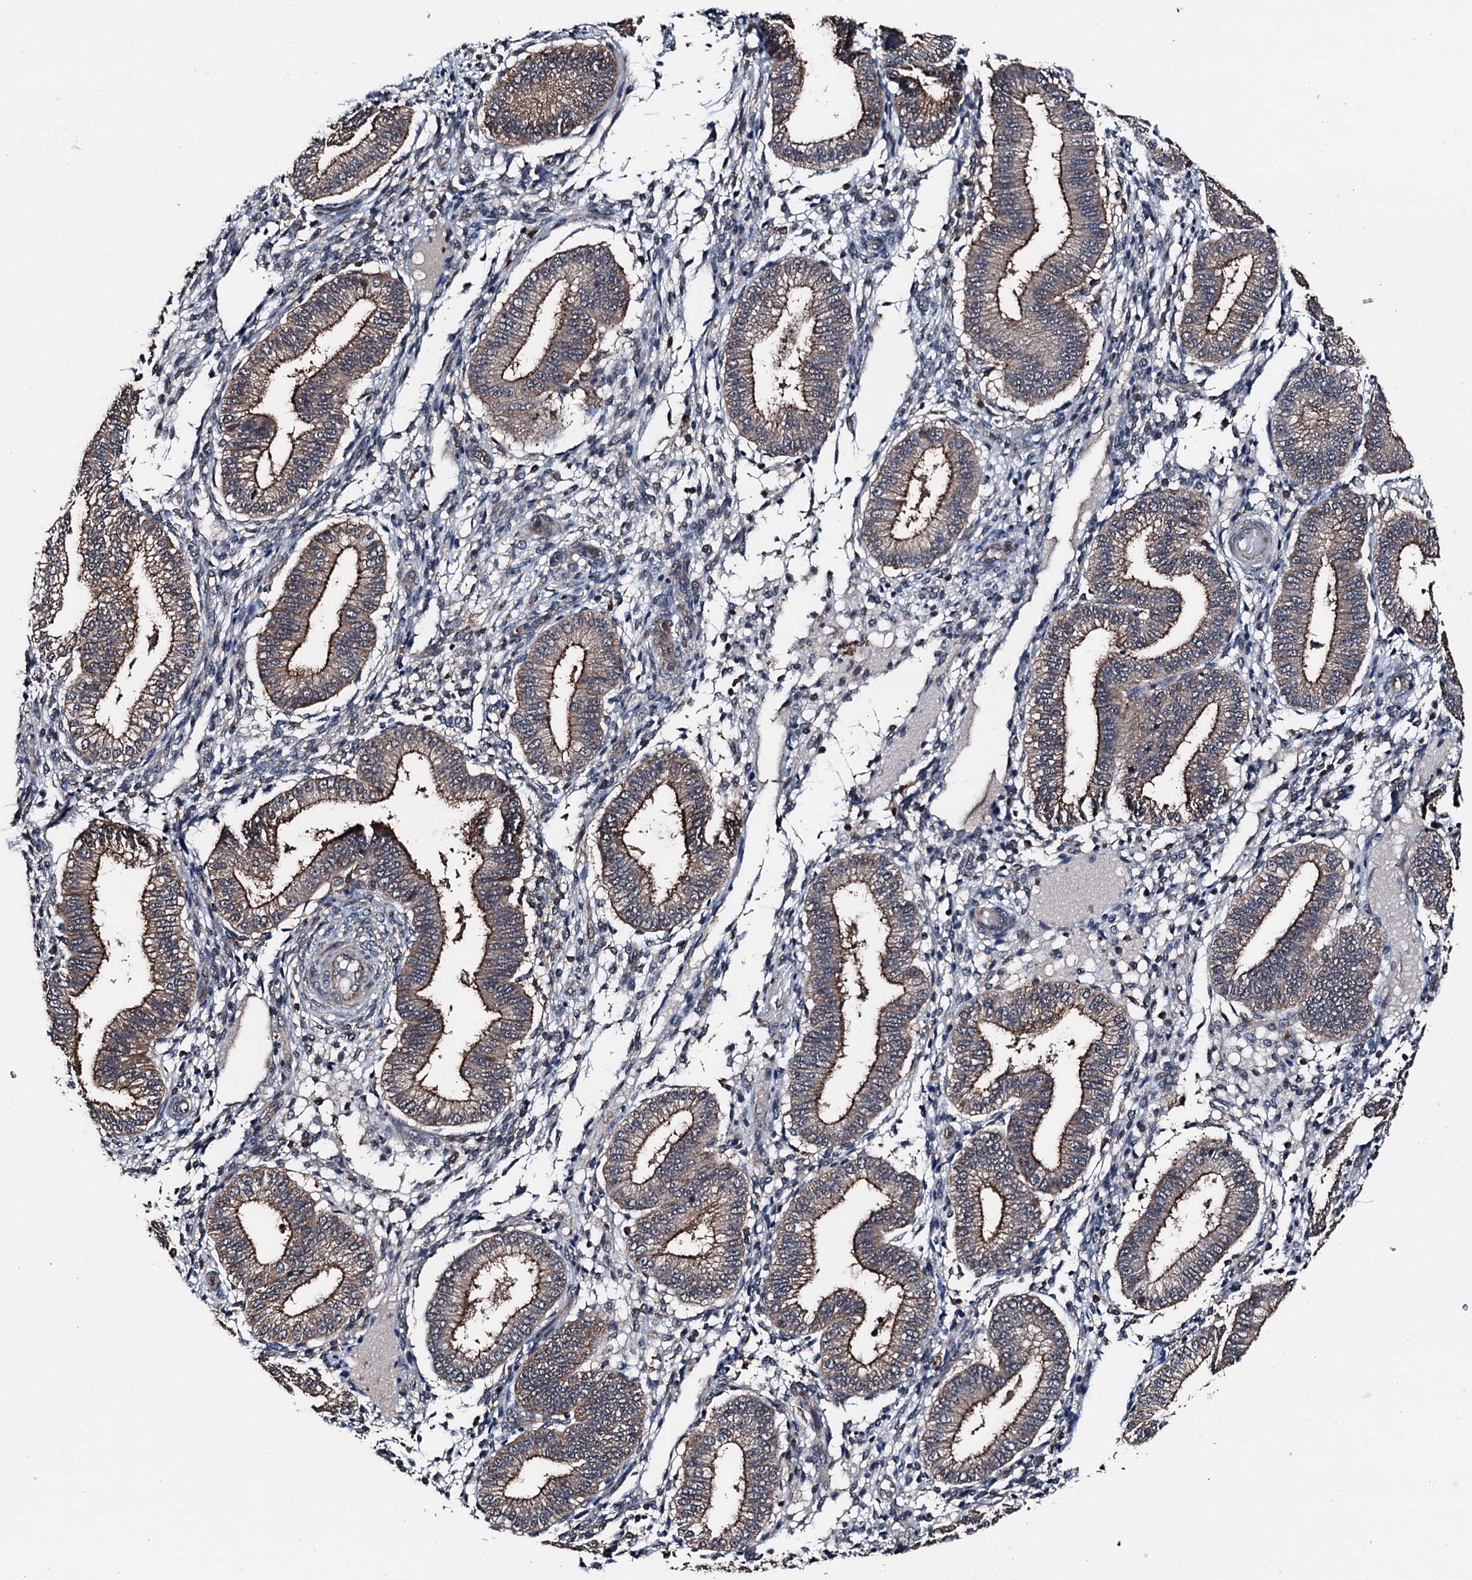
{"staining": {"intensity": "weak", "quantity": "<25%", "location": "cytoplasmic/membranous"}, "tissue": "endometrium", "cell_type": "Cells in endometrial stroma", "image_type": "normal", "snomed": [{"axis": "morphology", "description": "Normal tissue, NOS"}, {"axis": "topography", "description": "Endometrium"}], "caption": "Immunohistochemistry micrograph of unremarkable human endometrium stained for a protein (brown), which displays no staining in cells in endometrial stroma.", "gene": "FGD4", "patient": {"sex": "female", "age": 39}}